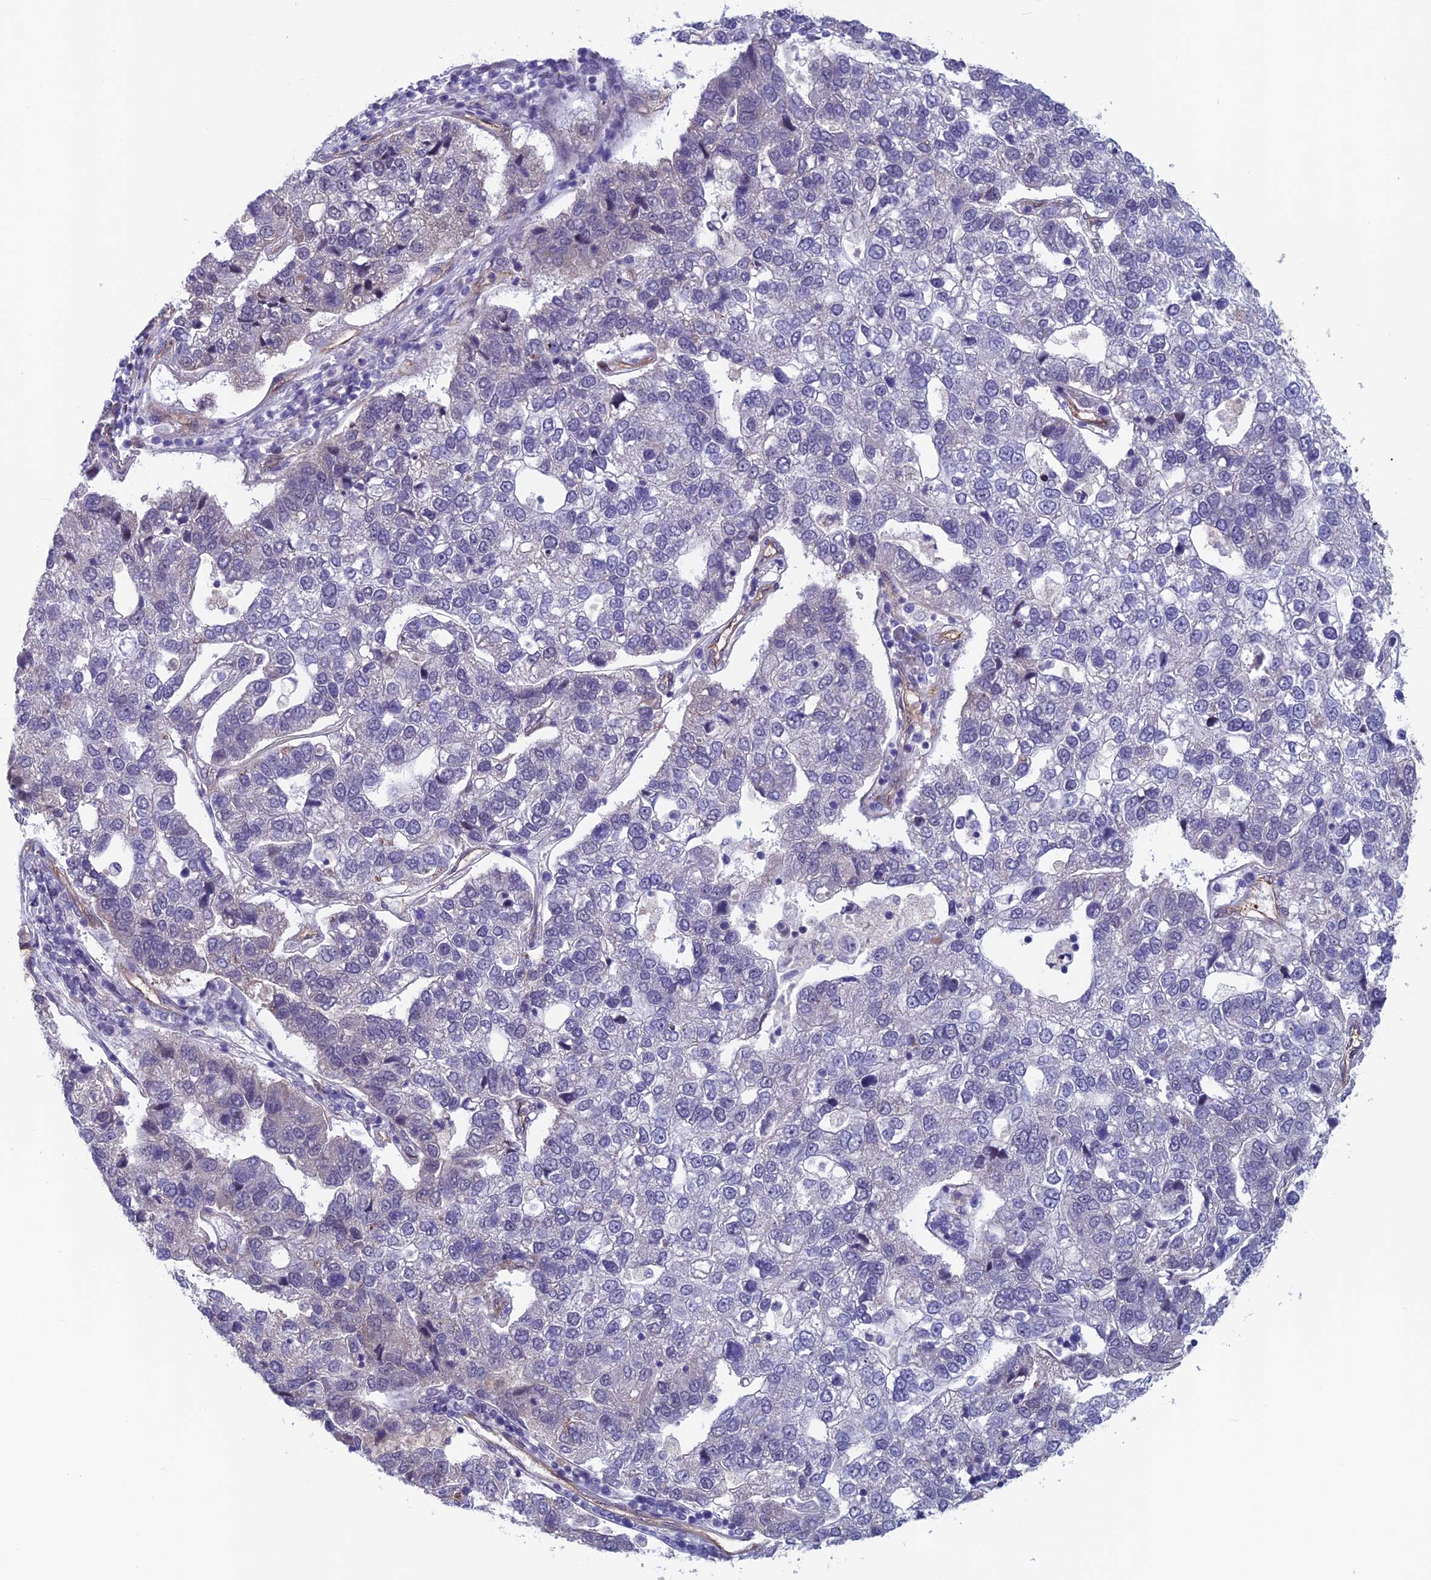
{"staining": {"intensity": "negative", "quantity": "none", "location": "none"}, "tissue": "pancreatic cancer", "cell_type": "Tumor cells", "image_type": "cancer", "snomed": [{"axis": "morphology", "description": "Adenocarcinoma, NOS"}, {"axis": "topography", "description": "Pancreas"}], "caption": "Immunohistochemical staining of pancreatic cancer reveals no significant staining in tumor cells. (DAB (3,3'-diaminobenzidine) immunohistochemistry (IHC), high magnification).", "gene": "FKBPL", "patient": {"sex": "female", "age": 61}}